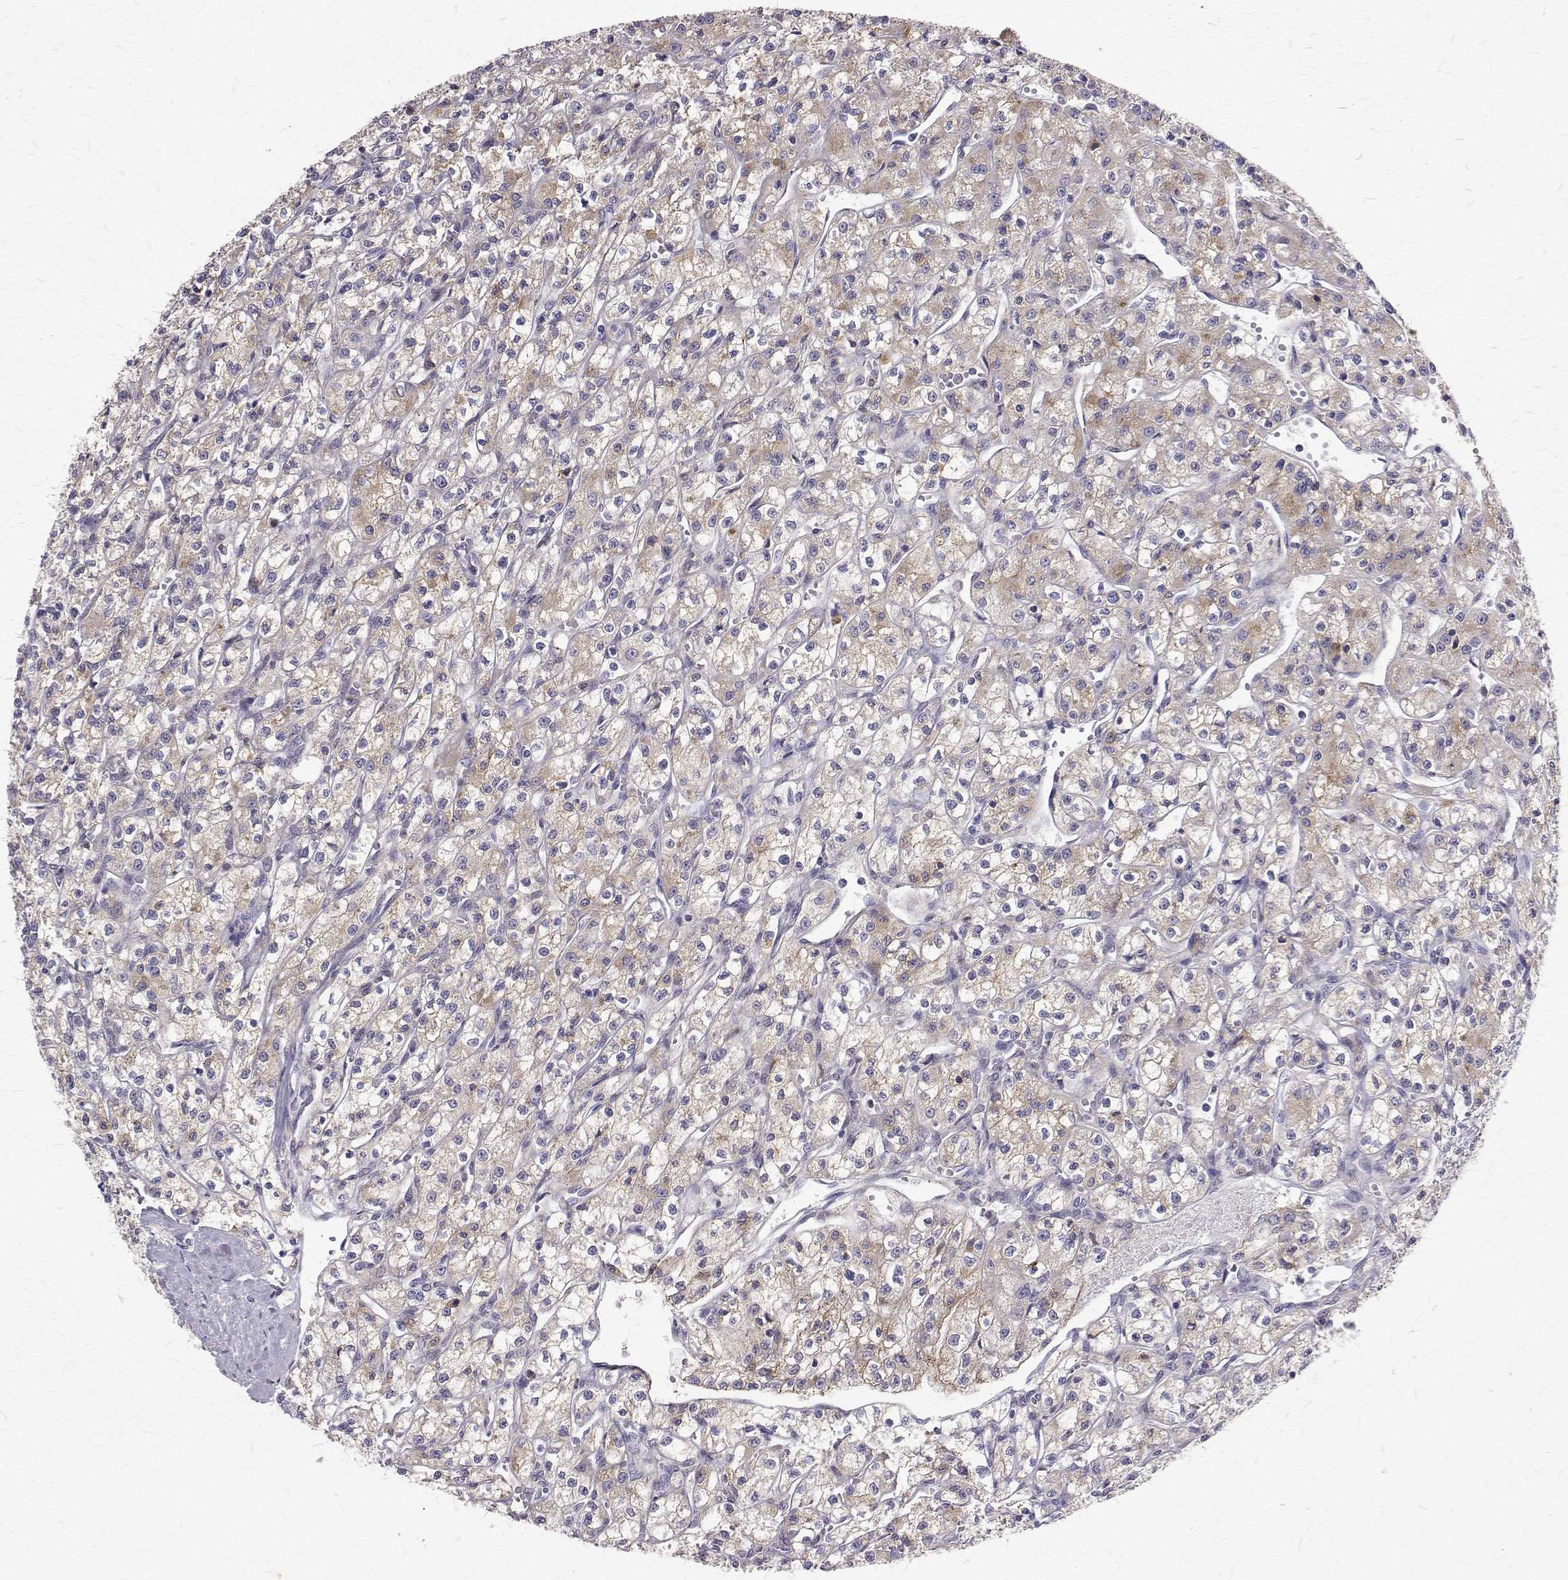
{"staining": {"intensity": "weak", "quantity": "<25%", "location": "cytoplasmic/membranous"}, "tissue": "renal cancer", "cell_type": "Tumor cells", "image_type": "cancer", "snomed": [{"axis": "morphology", "description": "Adenocarcinoma, NOS"}, {"axis": "topography", "description": "Kidney"}], "caption": "The IHC photomicrograph has no significant expression in tumor cells of renal adenocarcinoma tissue. (Immunohistochemistry (ihc), brightfield microscopy, high magnification).", "gene": "CCDC89", "patient": {"sex": "female", "age": 70}}